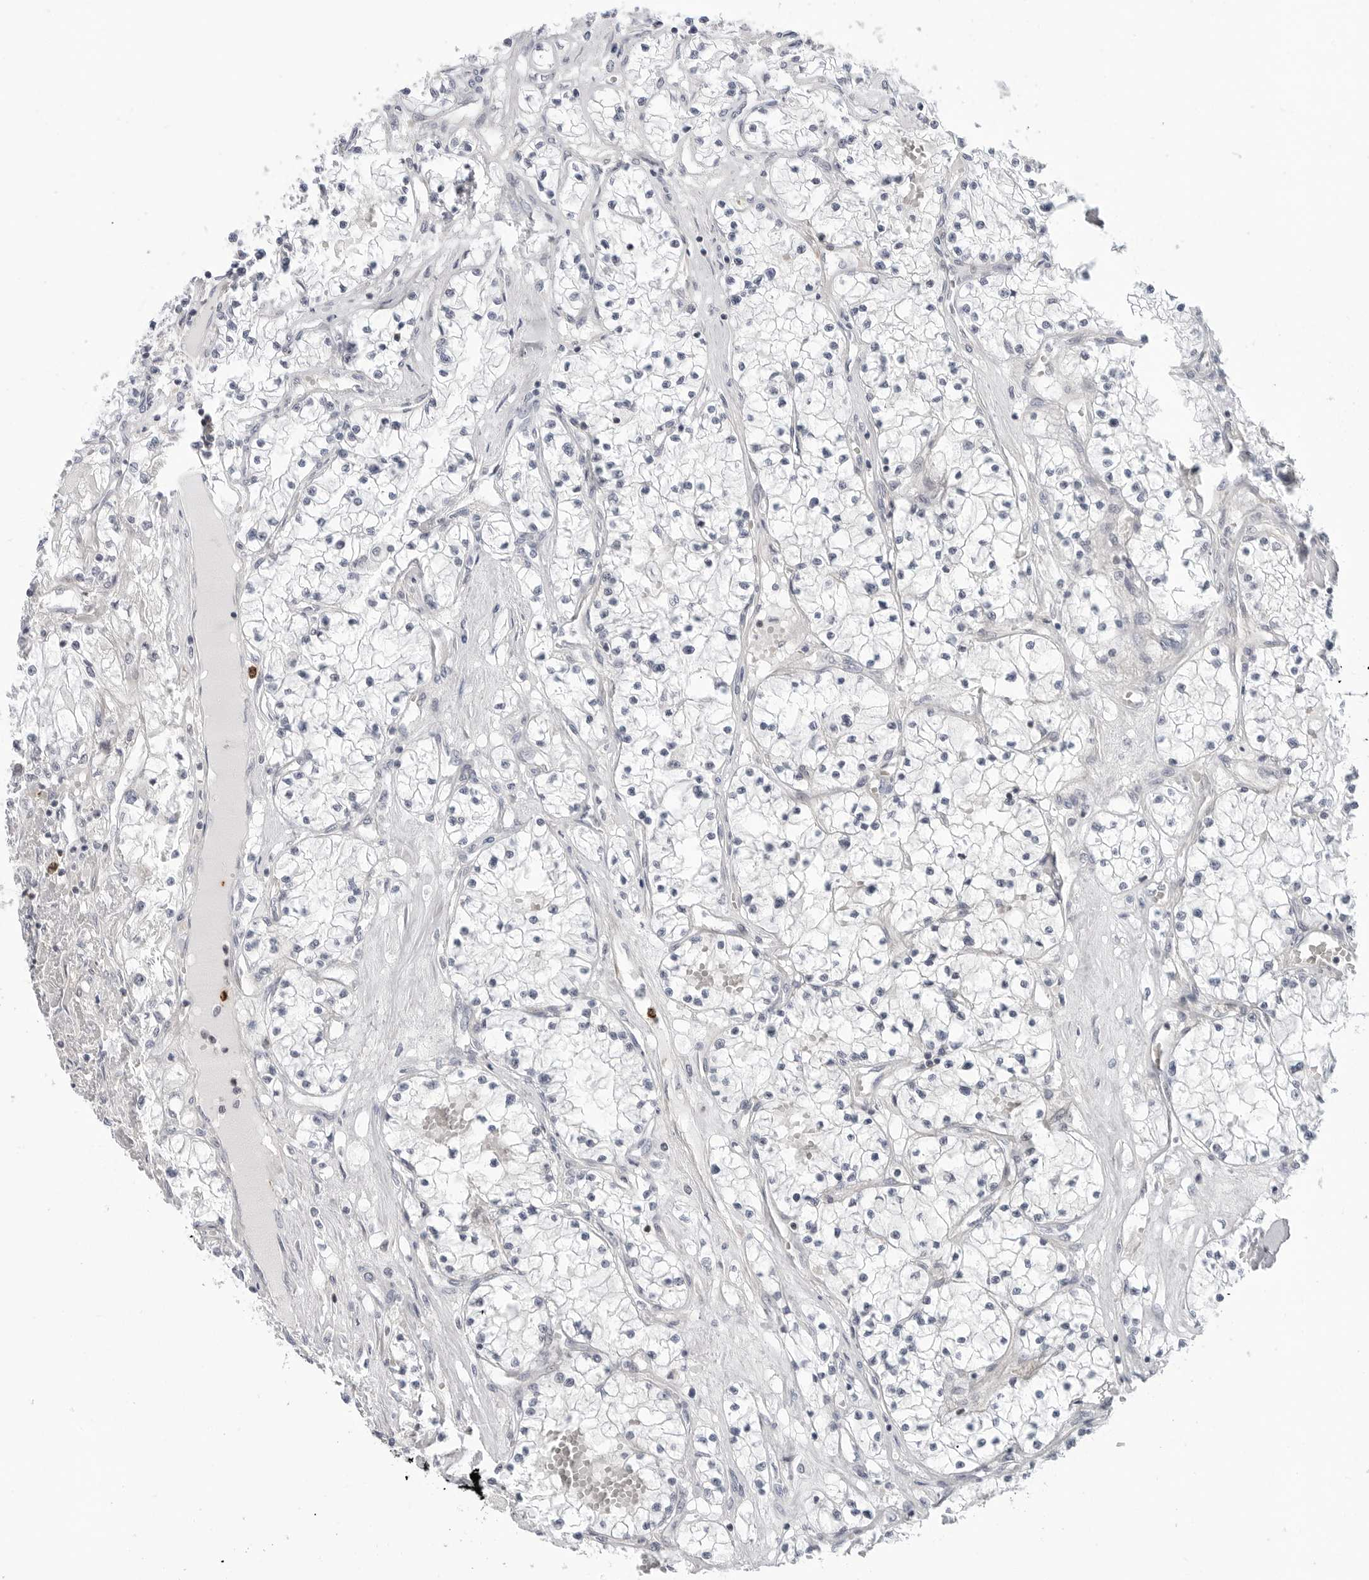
{"staining": {"intensity": "negative", "quantity": "none", "location": "none"}, "tissue": "renal cancer", "cell_type": "Tumor cells", "image_type": "cancer", "snomed": [{"axis": "morphology", "description": "Normal tissue, NOS"}, {"axis": "morphology", "description": "Adenocarcinoma, NOS"}, {"axis": "topography", "description": "Kidney"}], "caption": "Protein analysis of renal adenocarcinoma displays no significant staining in tumor cells. (DAB (3,3'-diaminobenzidine) immunohistochemistry (IHC) with hematoxylin counter stain).", "gene": "STXBP3", "patient": {"sex": "male", "age": 68}}